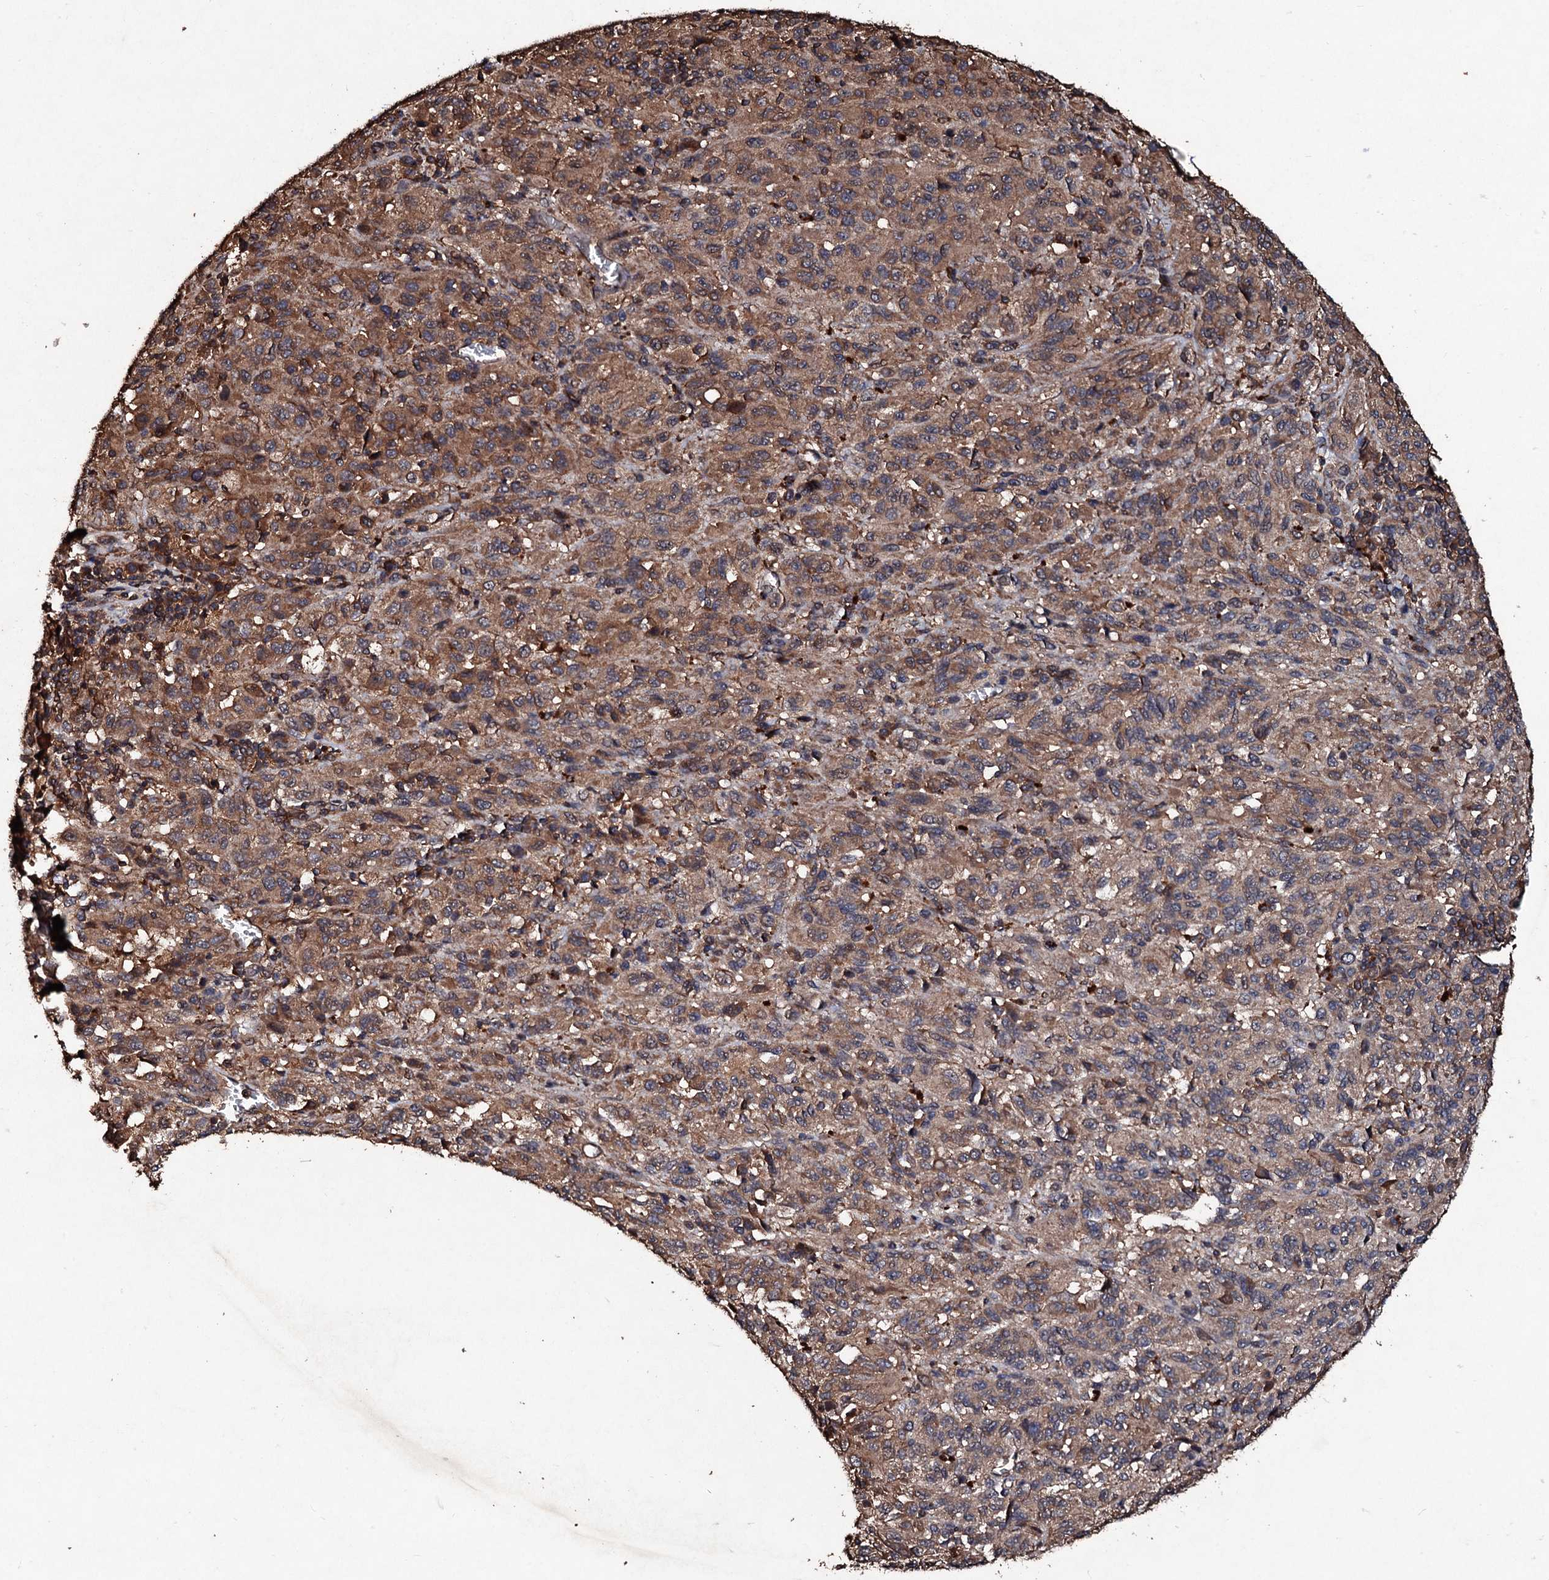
{"staining": {"intensity": "moderate", "quantity": ">75%", "location": "cytoplasmic/membranous"}, "tissue": "melanoma", "cell_type": "Tumor cells", "image_type": "cancer", "snomed": [{"axis": "morphology", "description": "Malignant melanoma, Metastatic site"}, {"axis": "topography", "description": "Lung"}], "caption": "Malignant melanoma (metastatic site) stained with DAB (3,3'-diaminobenzidine) IHC shows medium levels of moderate cytoplasmic/membranous expression in about >75% of tumor cells.", "gene": "KERA", "patient": {"sex": "male", "age": 64}}